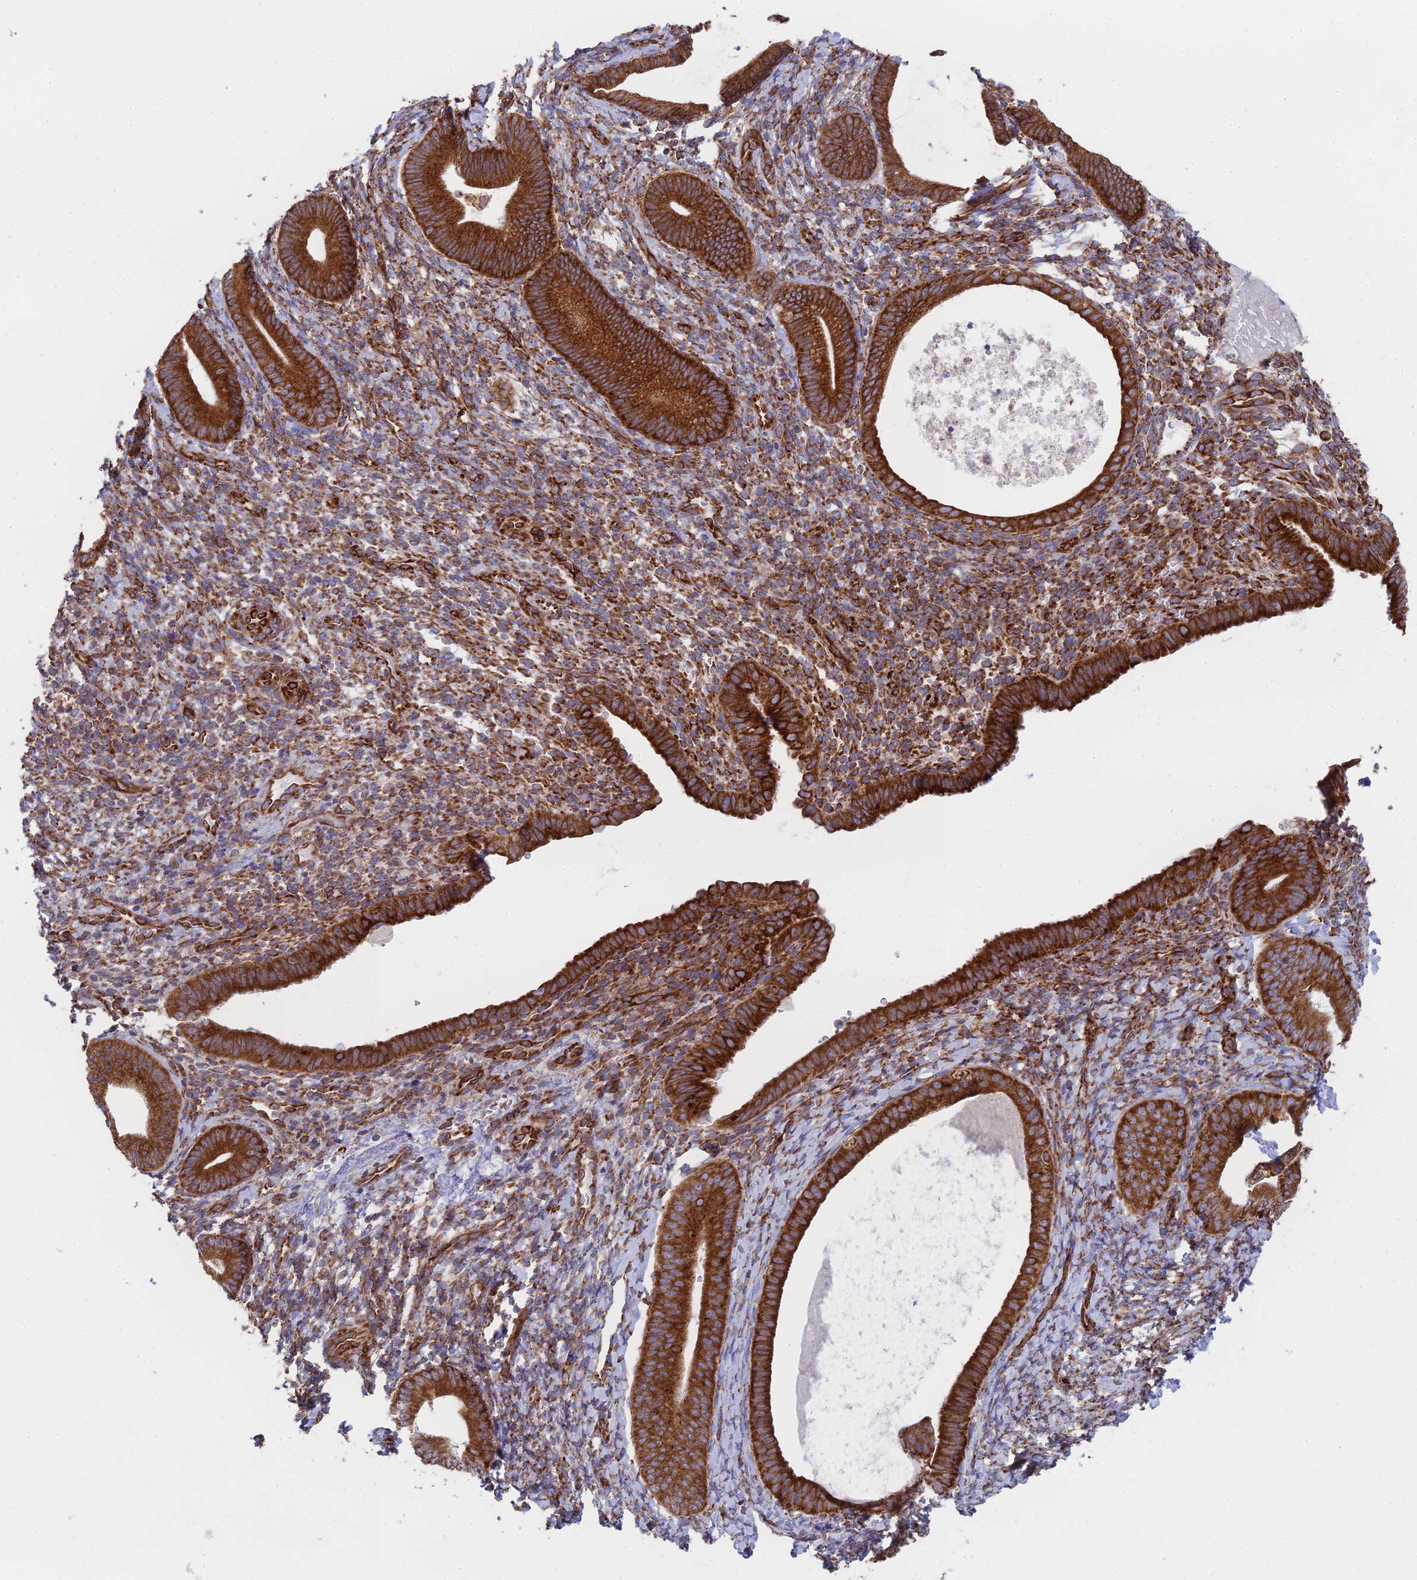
{"staining": {"intensity": "strong", "quantity": "25%-75%", "location": "cytoplasmic/membranous"}, "tissue": "endometrium", "cell_type": "Cells in endometrial stroma", "image_type": "normal", "snomed": [{"axis": "morphology", "description": "Normal tissue, NOS"}, {"axis": "topography", "description": "Endometrium"}], "caption": "About 25%-75% of cells in endometrial stroma in benign human endometrium display strong cytoplasmic/membranous protein expression as visualized by brown immunohistochemical staining.", "gene": "CCDC69", "patient": {"sex": "female", "age": 65}}